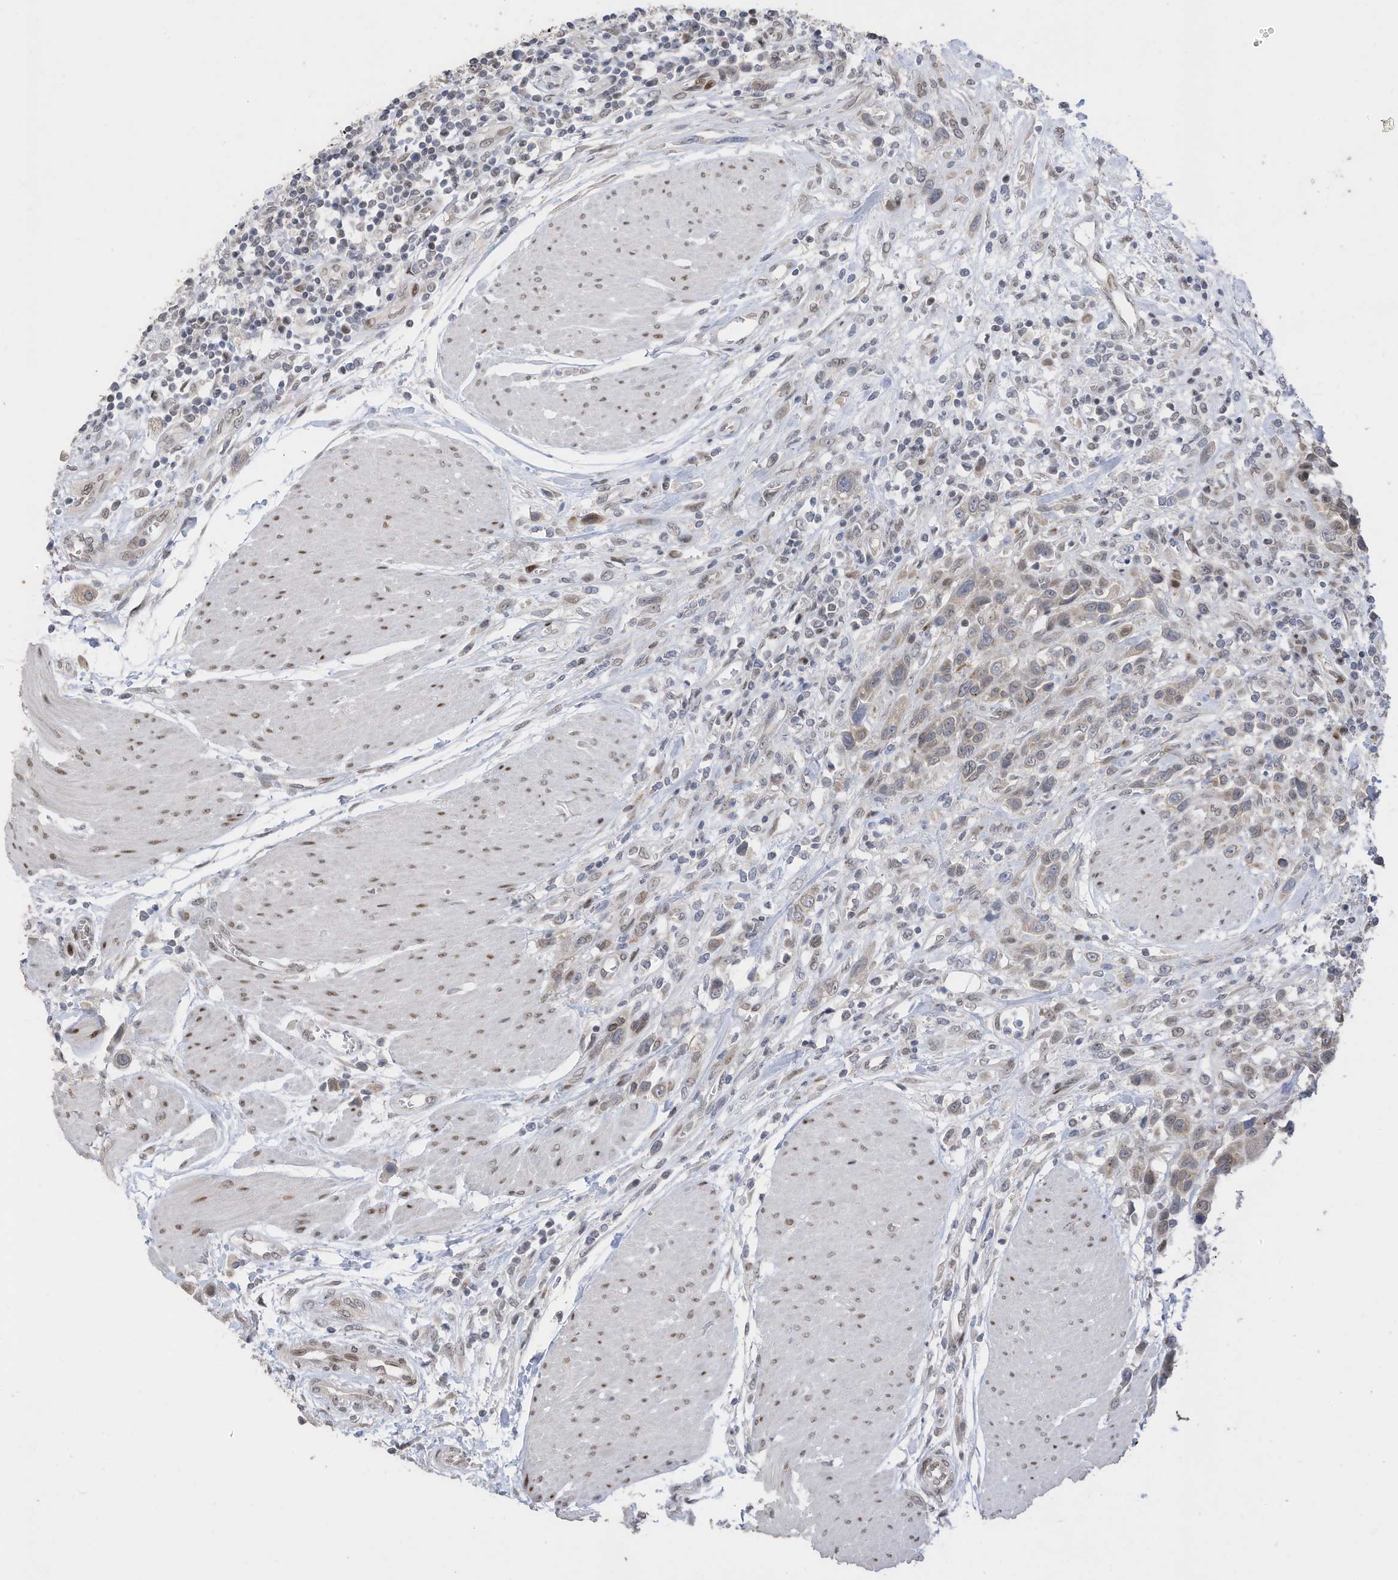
{"staining": {"intensity": "weak", "quantity": "<25%", "location": "cytoplasmic/membranous"}, "tissue": "urothelial cancer", "cell_type": "Tumor cells", "image_type": "cancer", "snomed": [{"axis": "morphology", "description": "Urothelial carcinoma, High grade"}, {"axis": "topography", "description": "Urinary bladder"}], "caption": "High magnification brightfield microscopy of urothelial cancer stained with DAB (3,3'-diaminobenzidine) (brown) and counterstained with hematoxylin (blue): tumor cells show no significant positivity. The staining is performed using DAB brown chromogen with nuclei counter-stained in using hematoxylin.", "gene": "RABL3", "patient": {"sex": "male", "age": 50}}